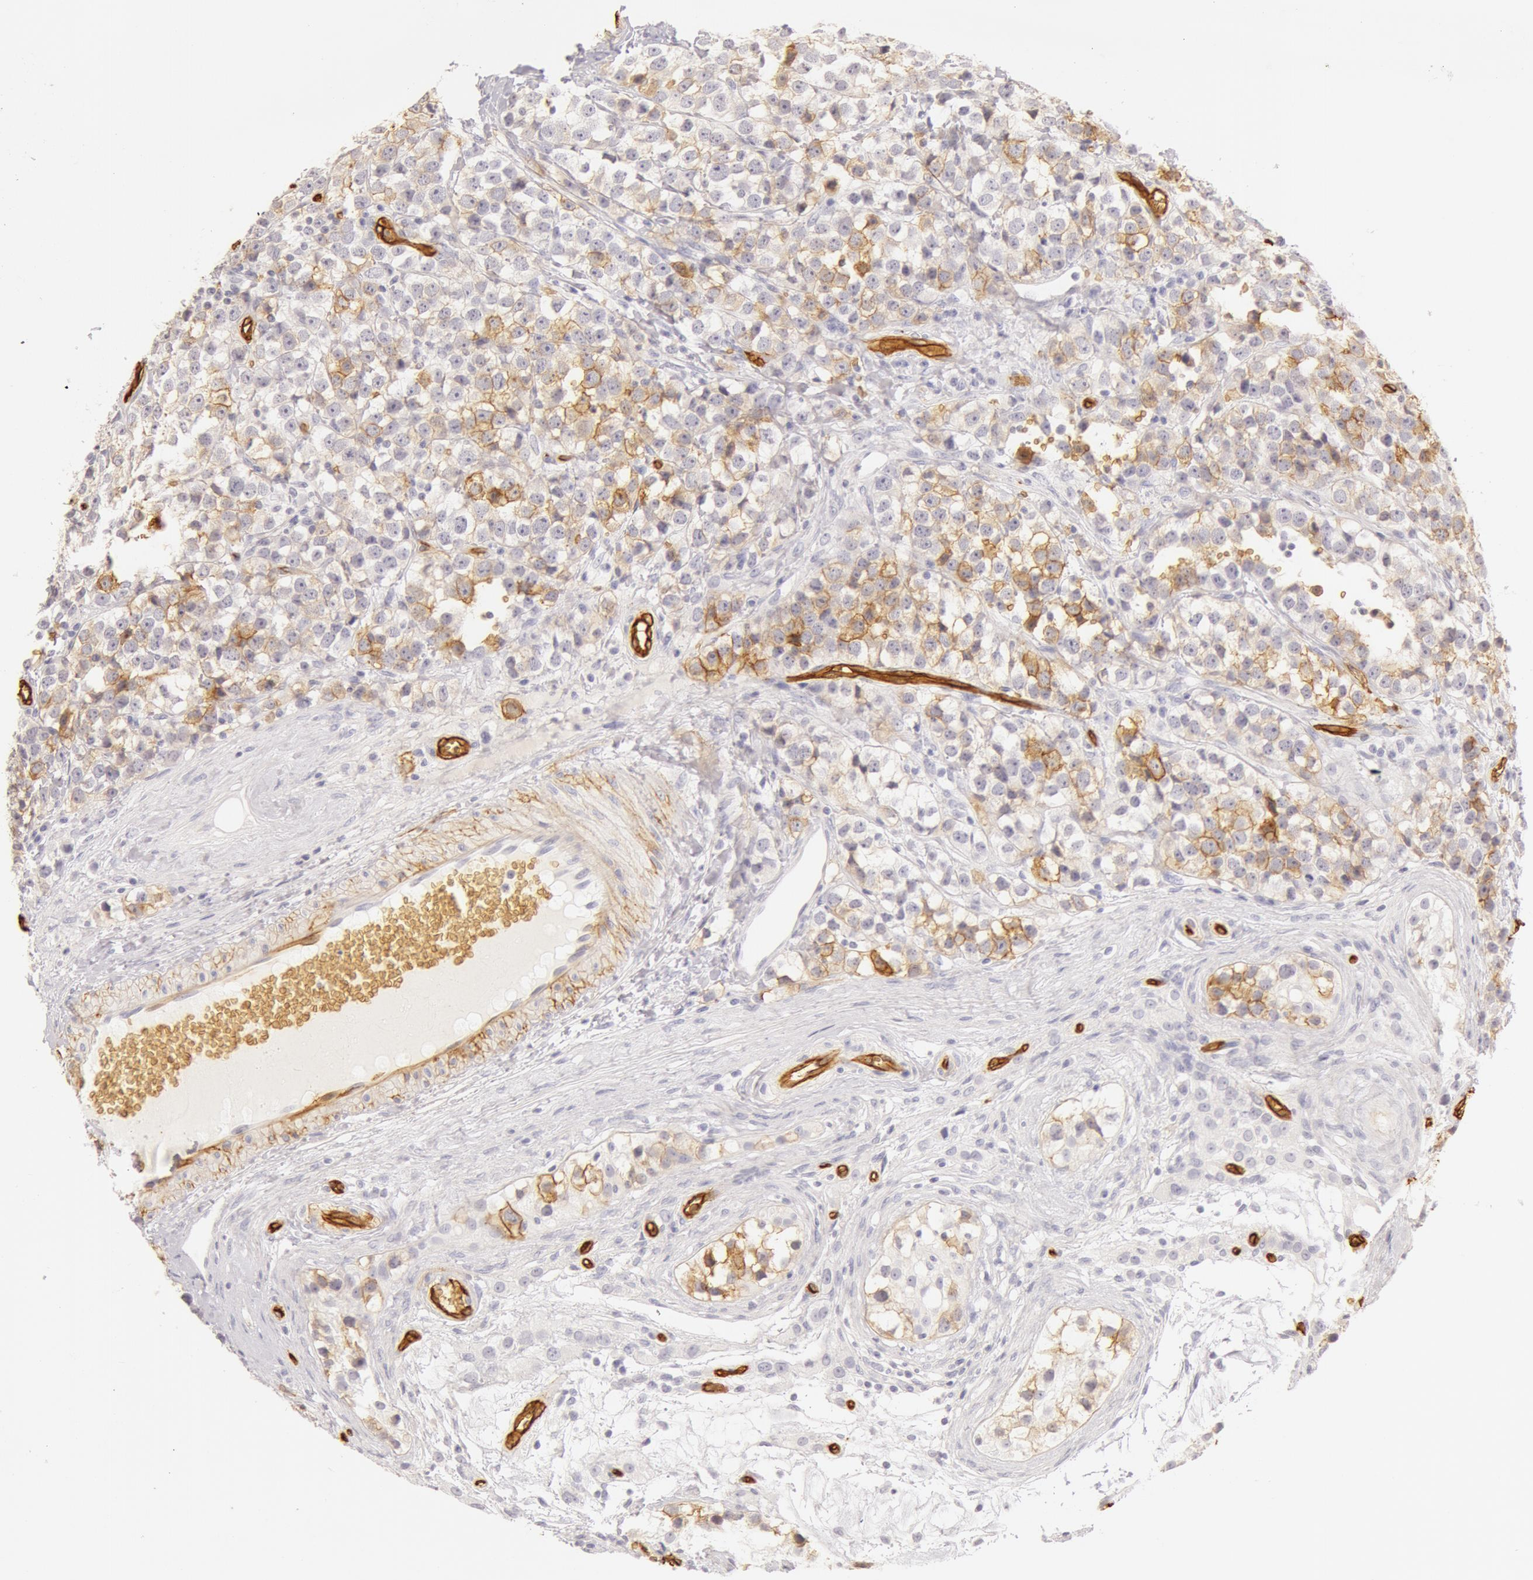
{"staining": {"intensity": "negative", "quantity": "none", "location": "none"}, "tissue": "testis cancer", "cell_type": "Tumor cells", "image_type": "cancer", "snomed": [{"axis": "morphology", "description": "Seminoma, NOS"}, {"axis": "topography", "description": "Testis"}], "caption": "Photomicrograph shows no protein expression in tumor cells of testis seminoma tissue.", "gene": "AQP1", "patient": {"sex": "male", "age": 25}}